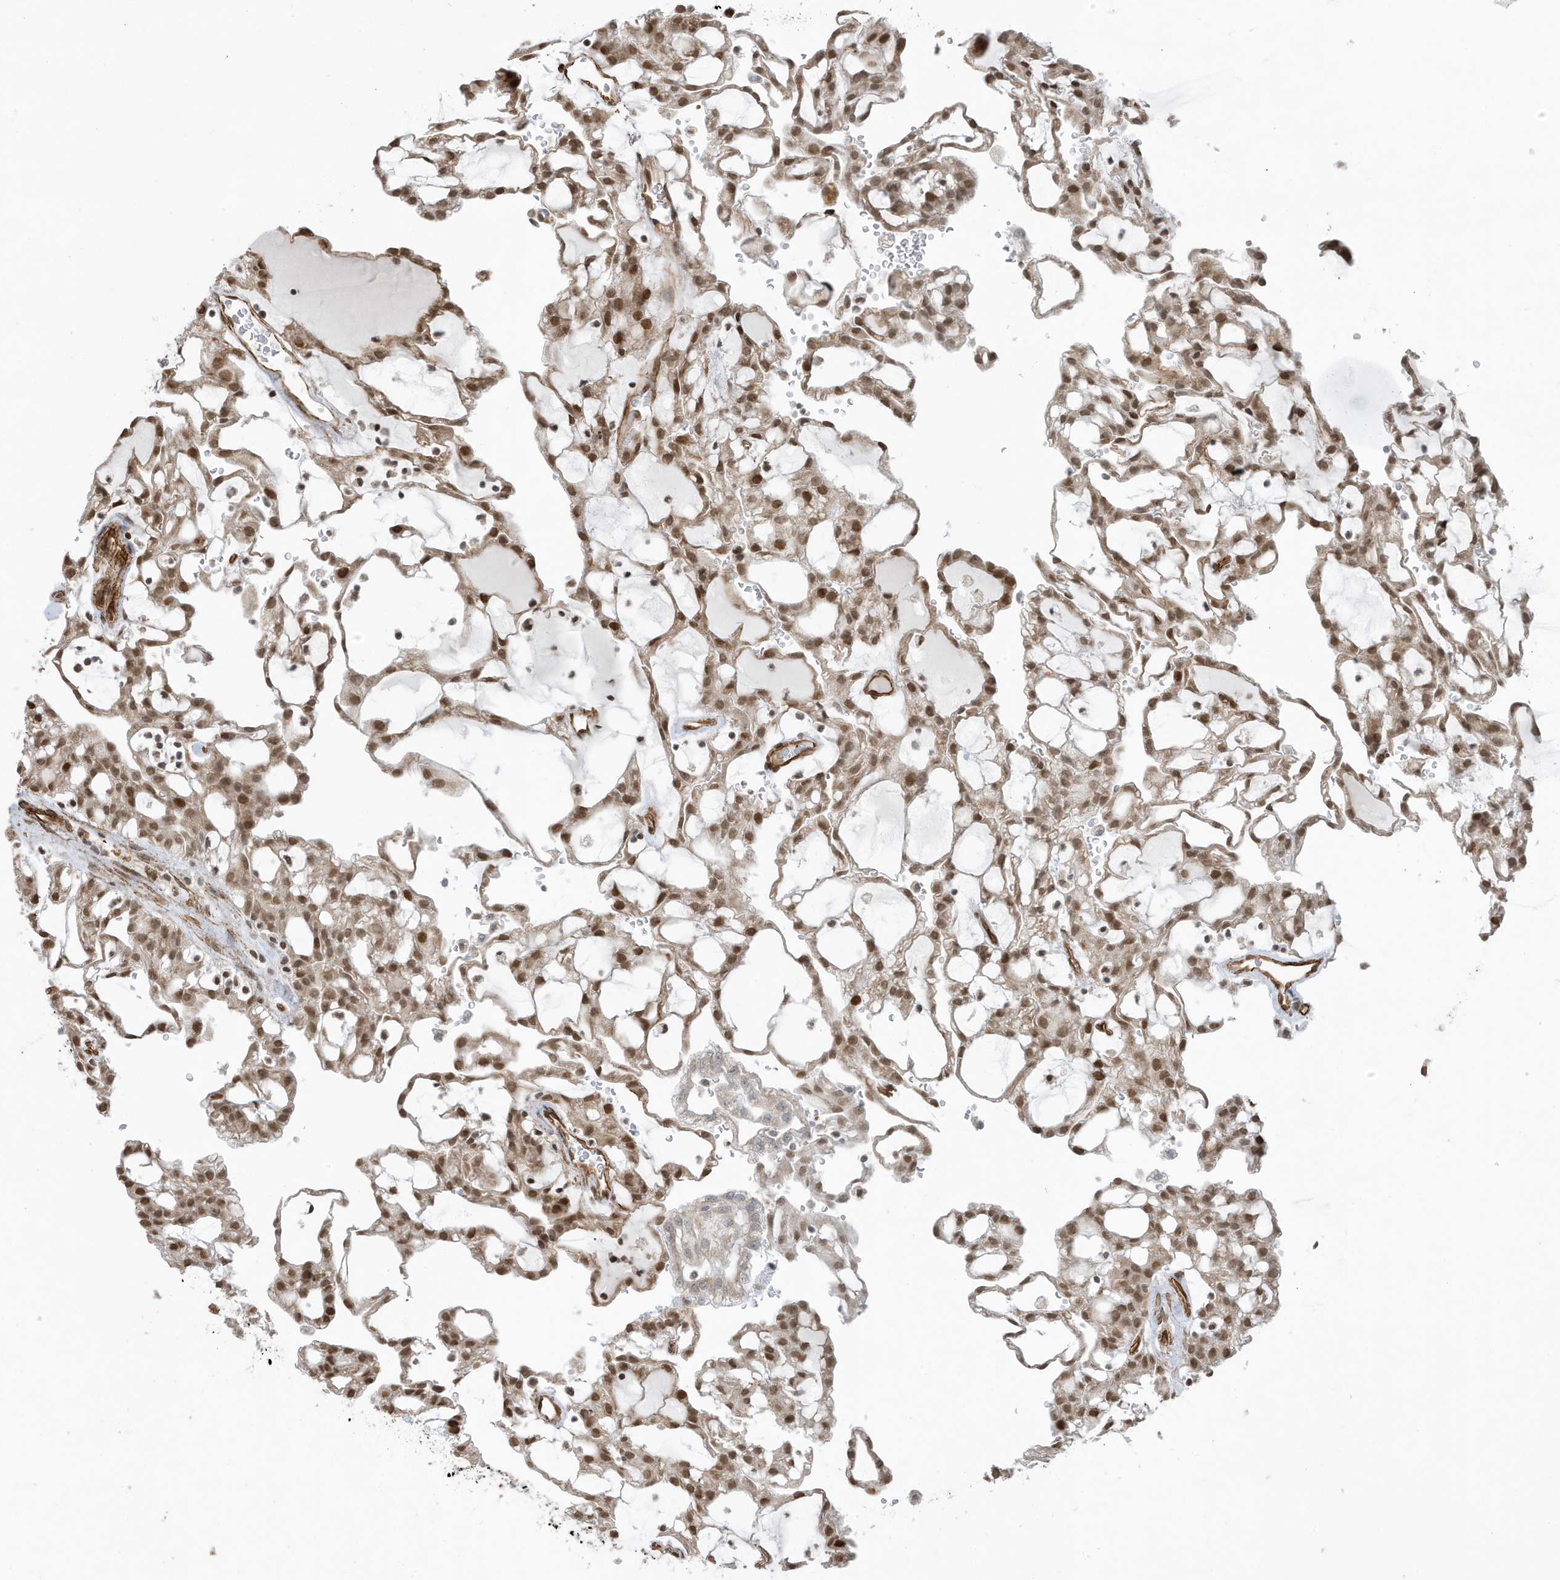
{"staining": {"intensity": "moderate", "quantity": ">75%", "location": "cytoplasmic/membranous,nuclear"}, "tissue": "renal cancer", "cell_type": "Tumor cells", "image_type": "cancer", "snomed": [{"axis": "morphology", "description": "Adenocarcinoma, NOS"}, {"axis": "topography", "description": "Kidney"}], "caption": "Human renal cancer (adenocarcinoma) stained for a protein (brown) displays moderate cytoplasmic/membranous and nuclear positive expression in approximately >75% of tumor cells.", "gene": "CHCHD4", "patient": {"sex": "male", "age": 63}}